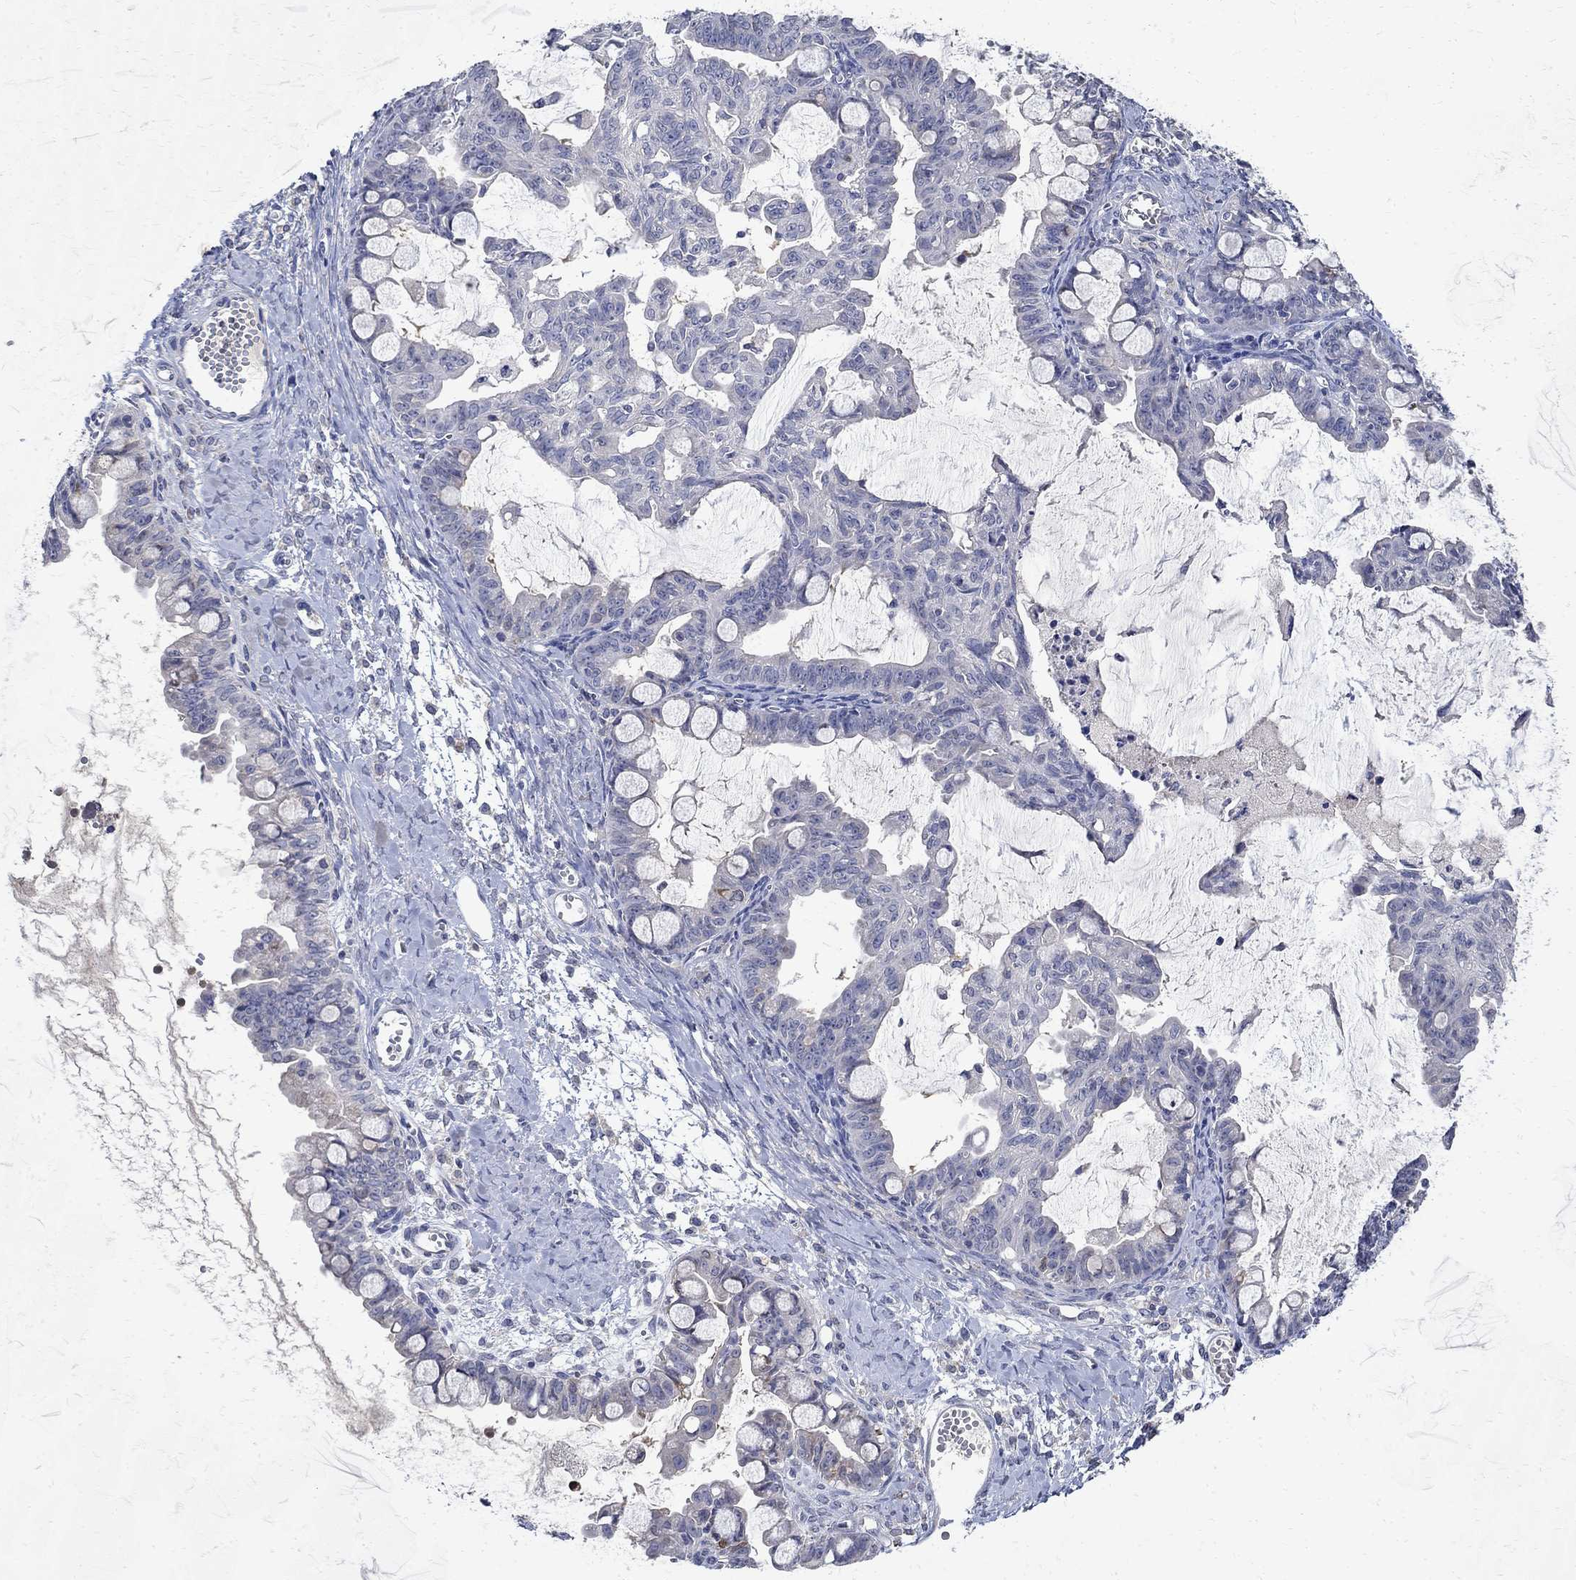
{"staining": {"intensity": "negative", "quantity": "none", "location": "none"}, "tissue": "ovarian cancer", "cell_type": "Tumor cells", "image_type": "cancer", "snomed": [{"axis": "morphology", "description": "Cystadenocarcinoma, mucinous, NOS"}, {"axis": "topography", "description": "Ovary"}], "caption": "Immunohistochemical staining of human mucinous cystadenocarcinoma (ovarian) displays no significant staining in tumor cells.", "gene": "TMEM169", "patient": {"sex": "female", "age": 63}}